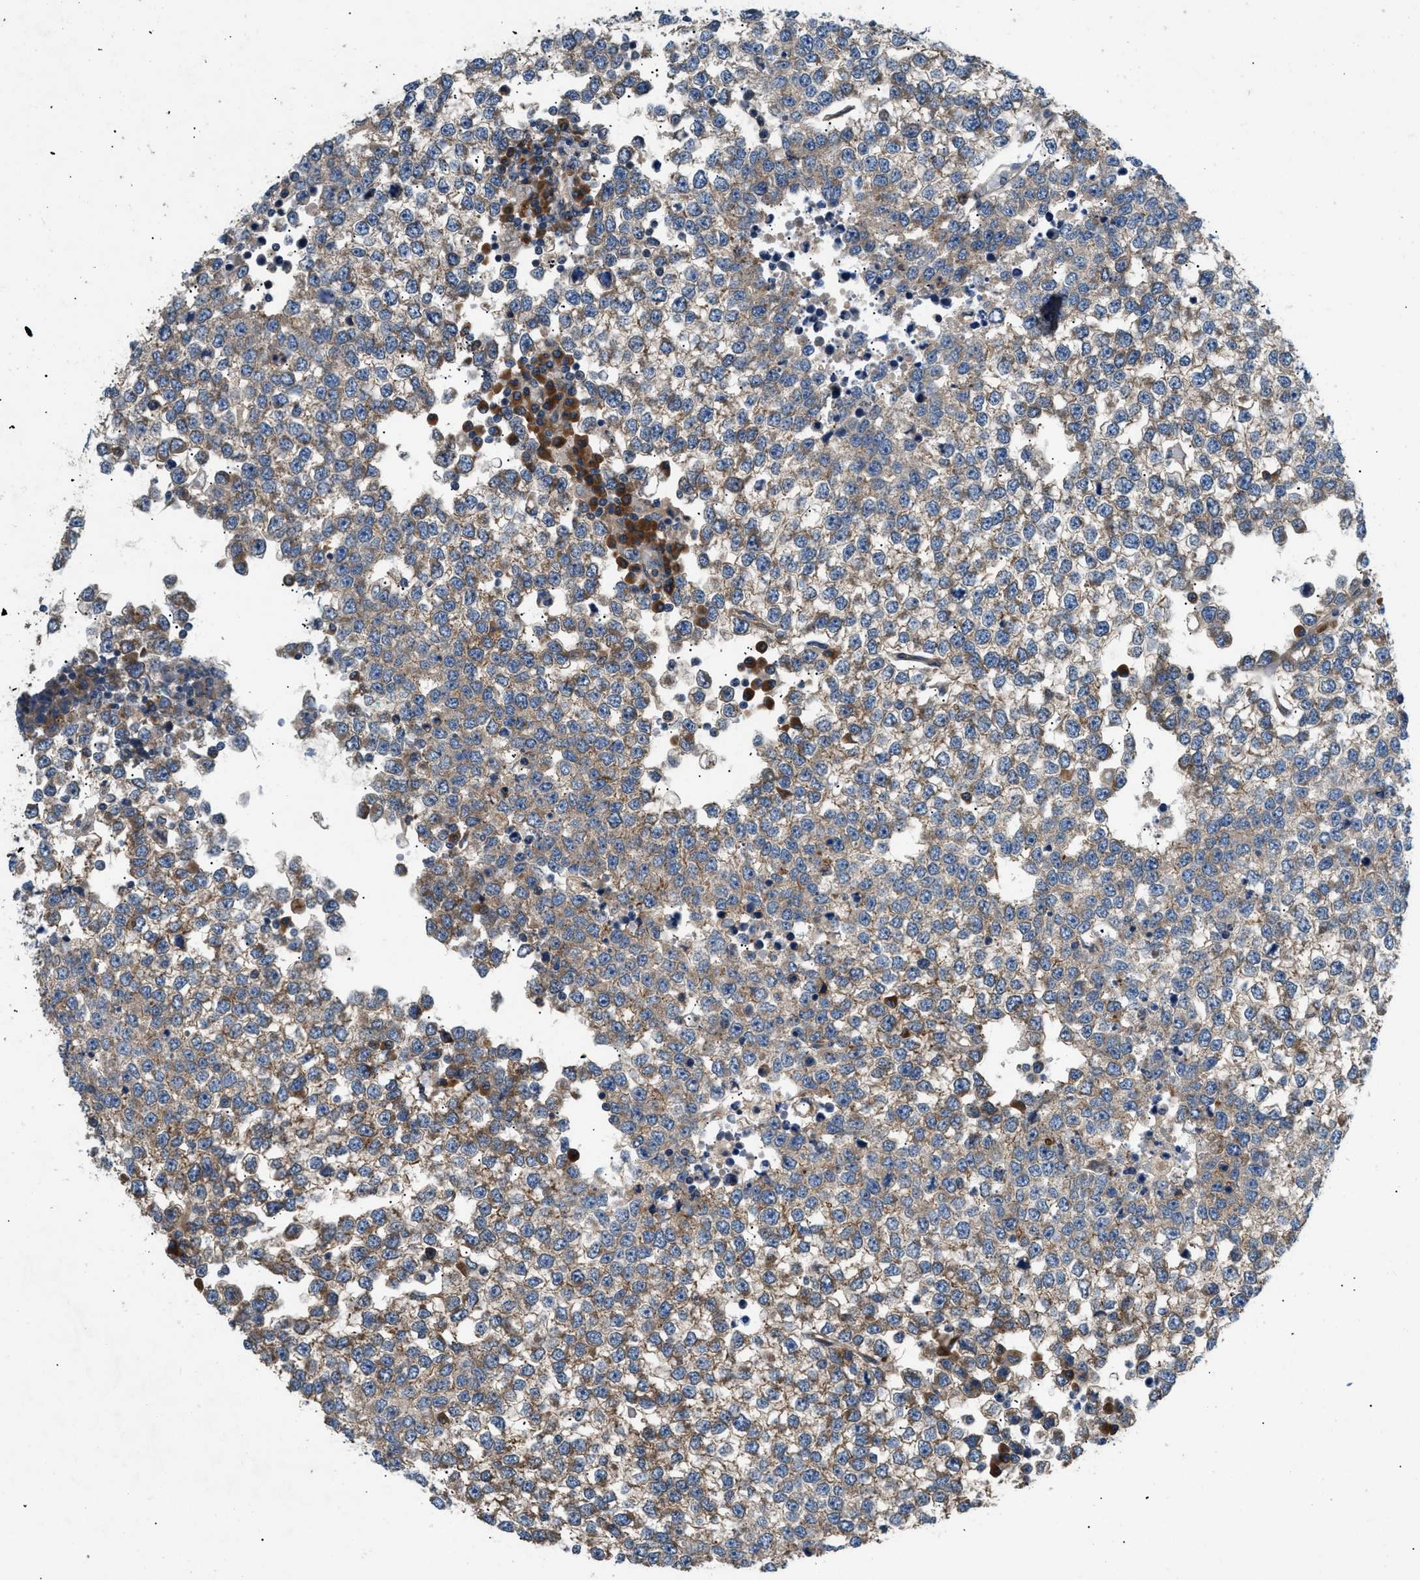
{"staining": {"intensity": "weak", "quantity": ">75%", "location": "cytoplasmic/membranous"}, "tissue": "testis cancer", "cell_type": "Tumor cells", "image_type": "cancer", "snomed": [{"axis": "morphology", "description": "Seminoma, NOS"}, {"axis": "topography", "description": "Testis"}], "caption": "Testis seminoma stained with a brown dye reveals weak cytoplasmic/membranous positive positivity in approximately >75% of tumor cells.", "gene": "LYSMD3", "patient": {"sex": "male", "age": 65}}